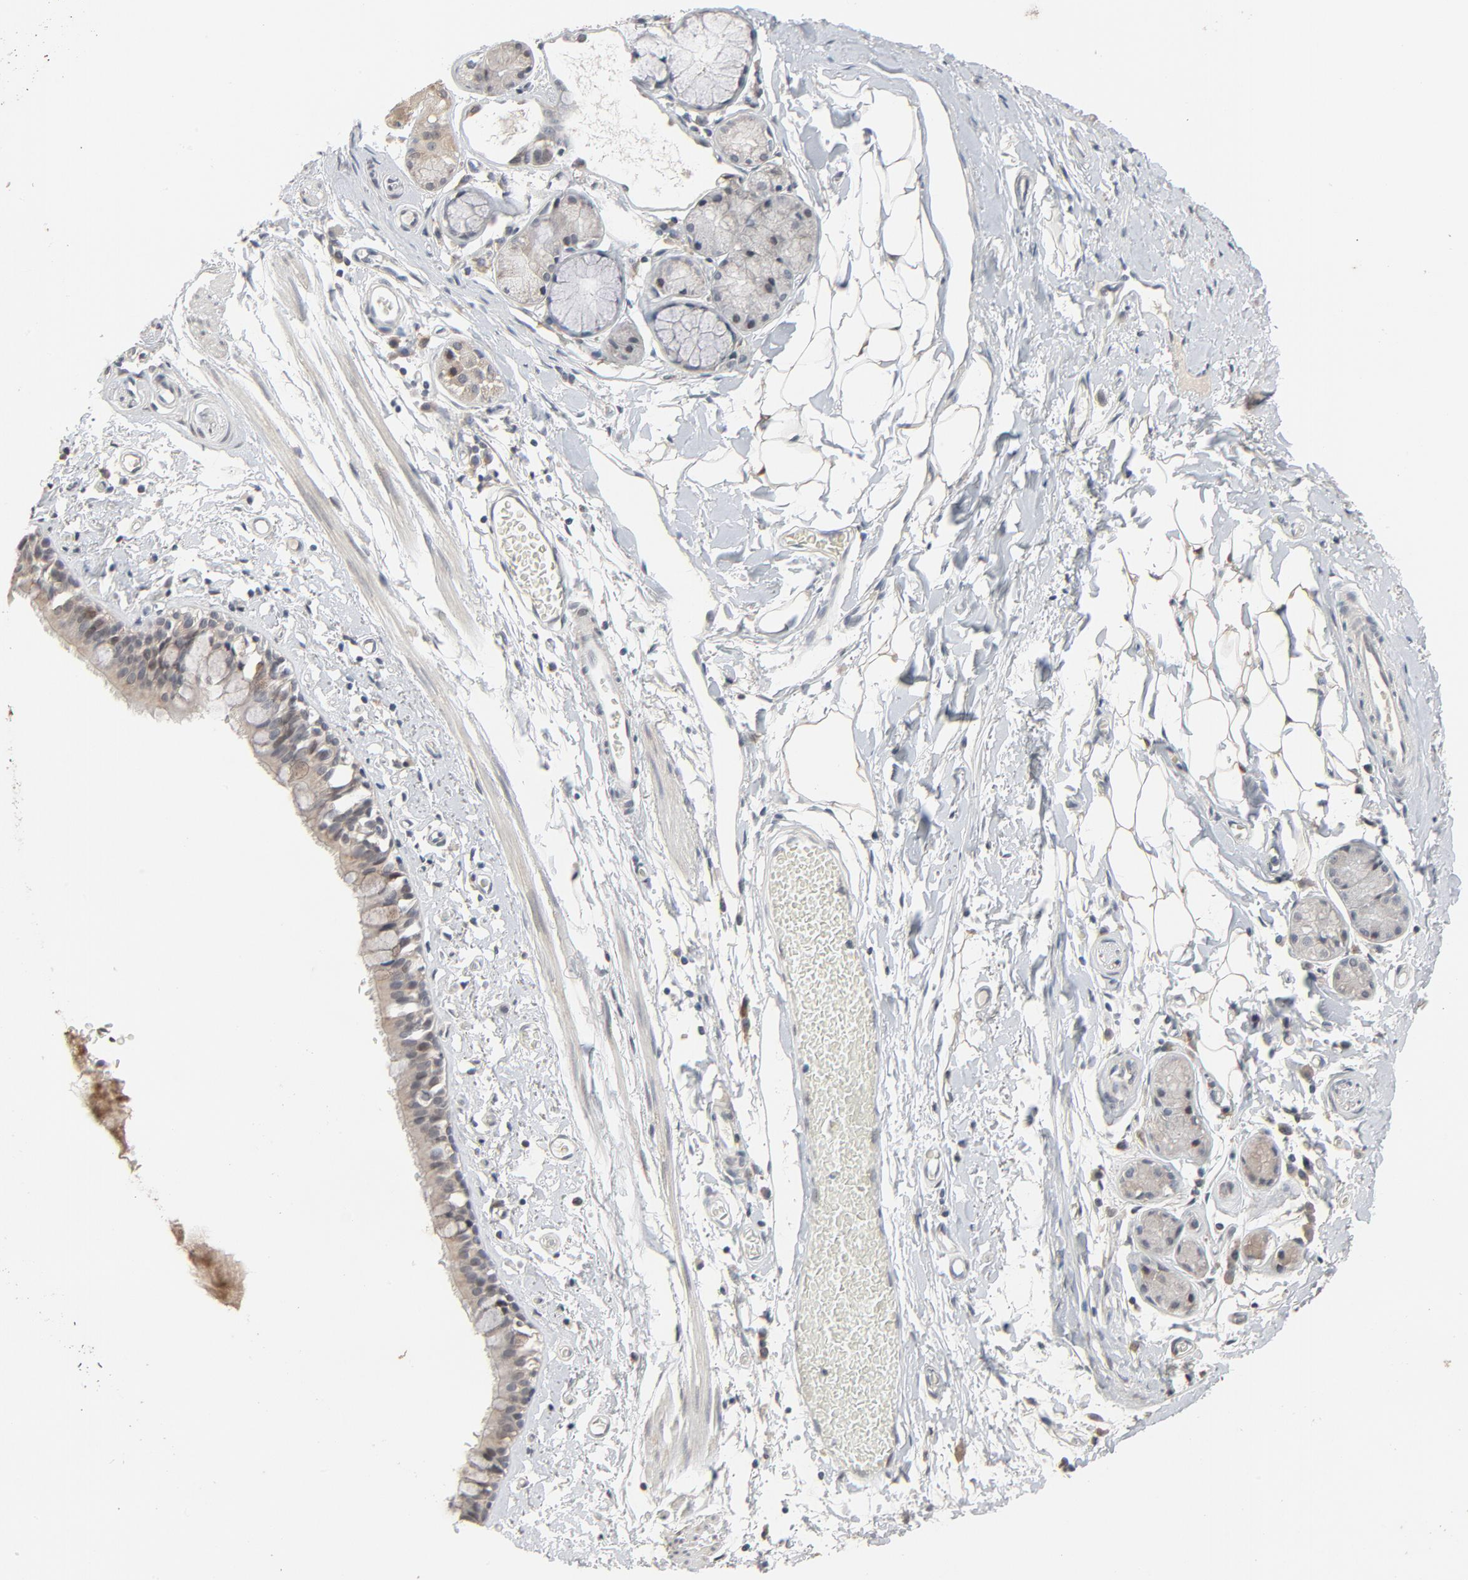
{"staining": {"intensity": "weak", "quantity": ">75%", "location": "cytoplasmic/membranous"}, "tissue": "bronchus", "cell_type": "Respiratory epithelial cells", "image_type": "normal", "snomed": [{"axis": "morphology", "description": "Normal tissue, NOS"}, {"axis": "topography", "description": "Lymph node of abdomen"}, {"axis": "topography", "description": "Lymph node of pelvis"}], "caption": "Immunohistochemistry (IHC) image of unremarkable bronchus stained for a protein (brown), which shows low levels of weak cytoplasmic/membranous positivity in about >75% of respiratory epithelial cells.", "gene": "MT3", "patient": {"sex": "female", "age": 65}}